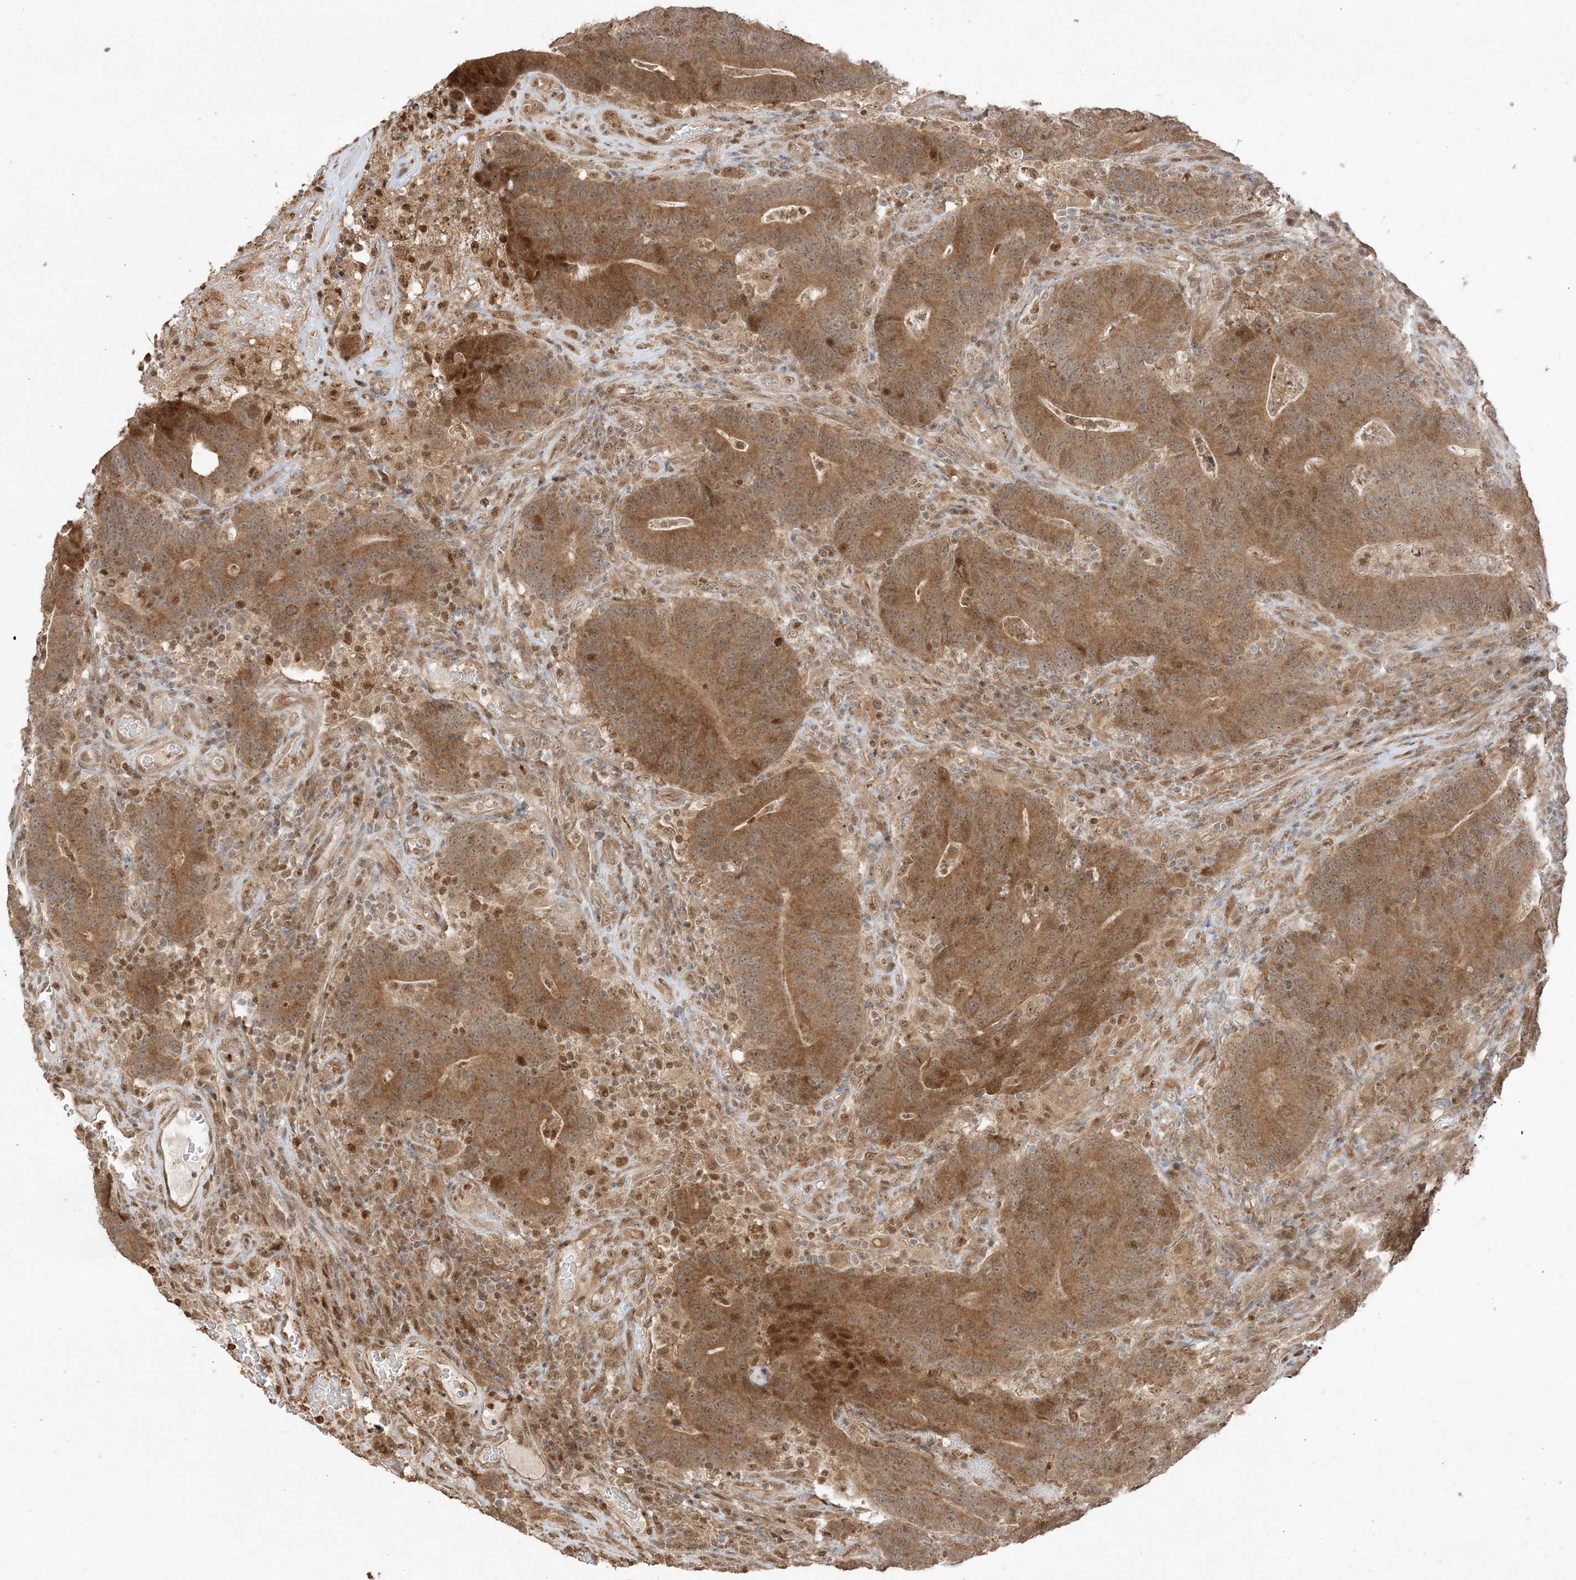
{"staining": {"intensity": "moderate", "quantity": ">75%", "location": "cytoplasmic/membranous"}, "tissue": "colorectal cancer", "cell_type": "Tumor cells", "image_type": "cancer", "snomed": [{"axis": "morphology", "description": "Normal tissue, NOS"}, {"axis": "morphology", "description": "Adenocarcinoma, NOS"}, {"axis": "topography", "description": "Colon"}], "caption": "This micrograph shows immunohistochemistry (IHC) staining of colorectal cancer (adenocarcinoma), with medium moderate cytoplasmic/membranous staining in about >75% of tumor cells.", "gene": "ZBTB41", "patient": {"sex": "female", "age": 75}}